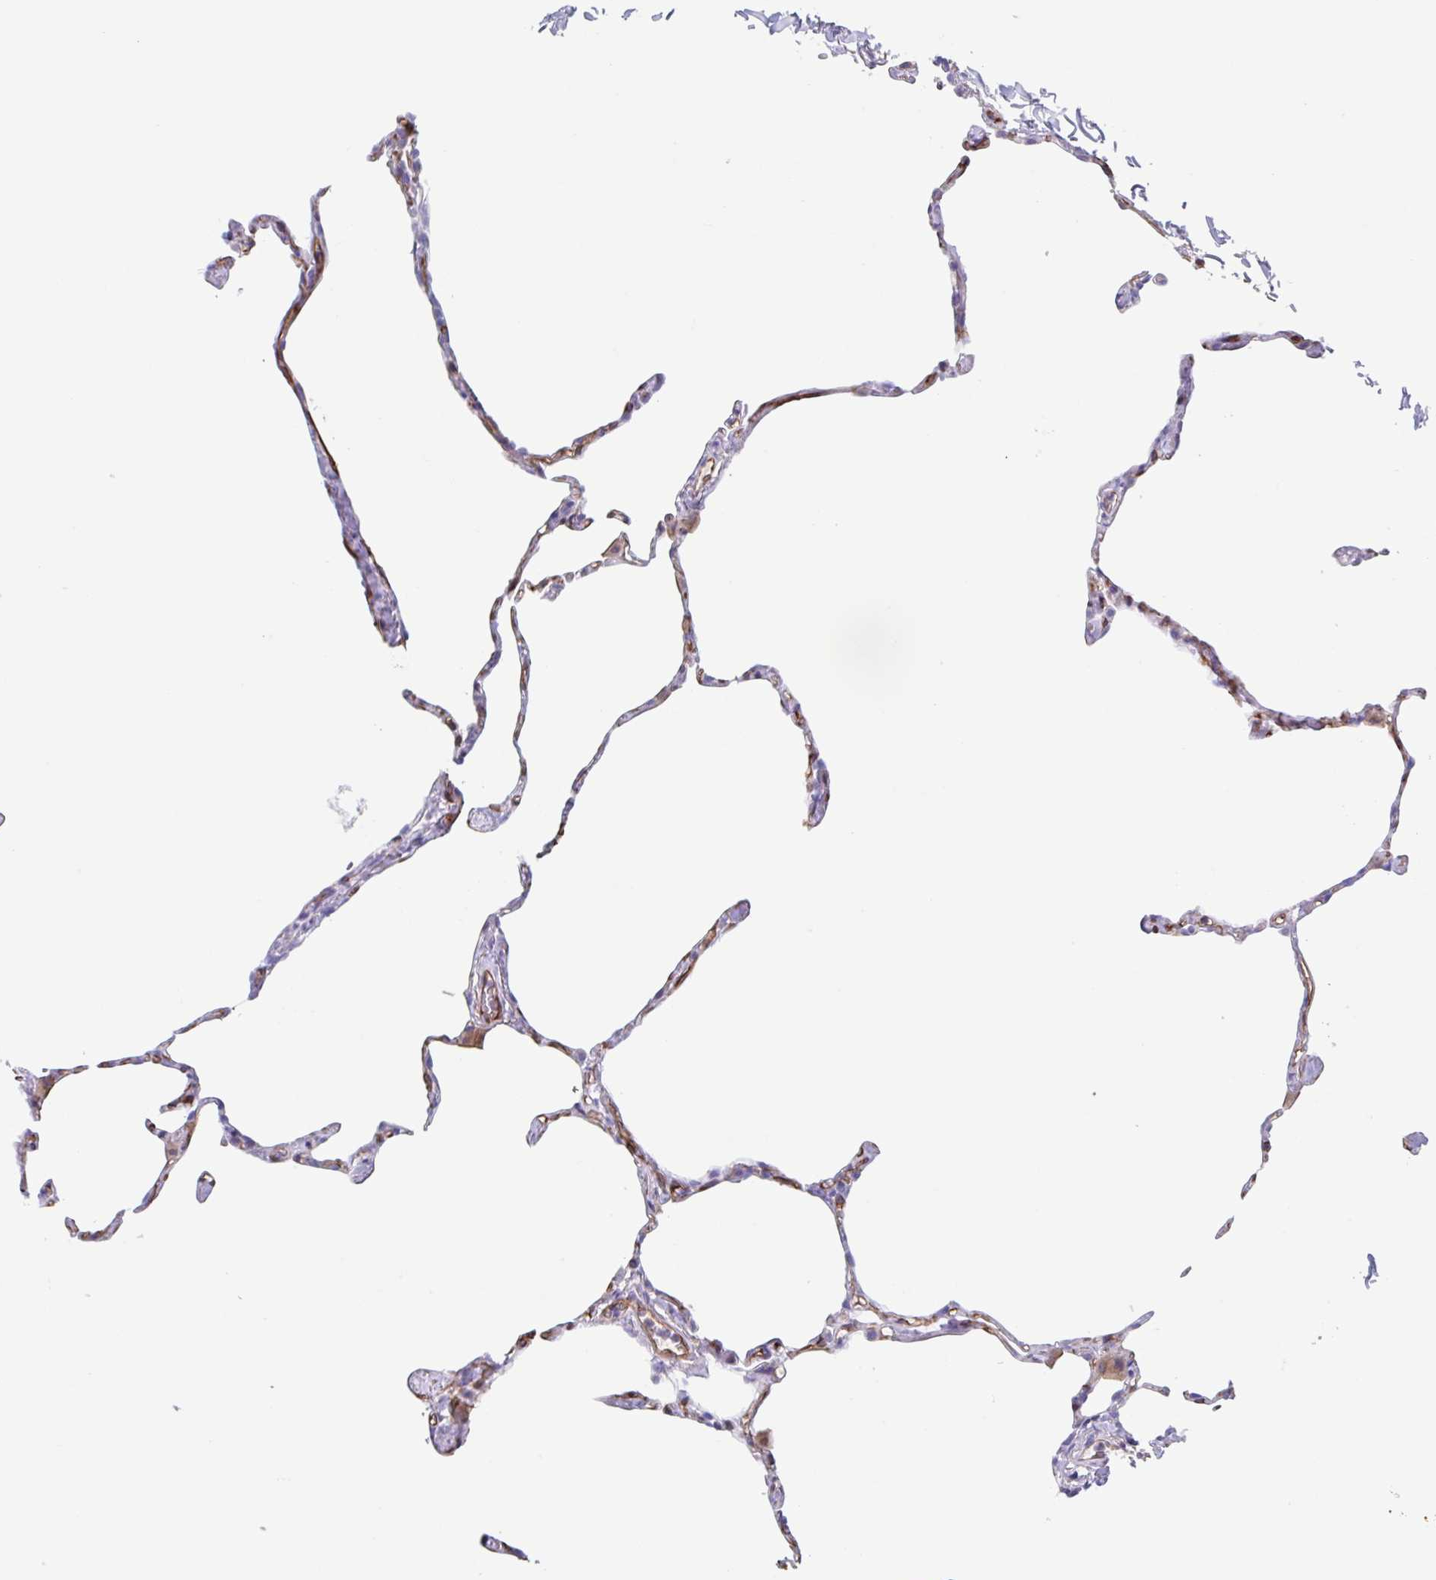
{"staining": {"intensity": "negative", "quantity": "none", "location": "none"}, "tissue": "lung", "cell_type": "Alveolar cells", "image_type": "normal", "snomed": [{"axis": "morphology", "description": "Normal tissue, NOS"}, {"axis": "topography", "description": "Lung"}], "caption": "The immunohistochemistry photomicrograph has no significant positivity in alveolar cells of lung.", "gene": "EHD4", "patient": {"sex": "male", "age": 65}}